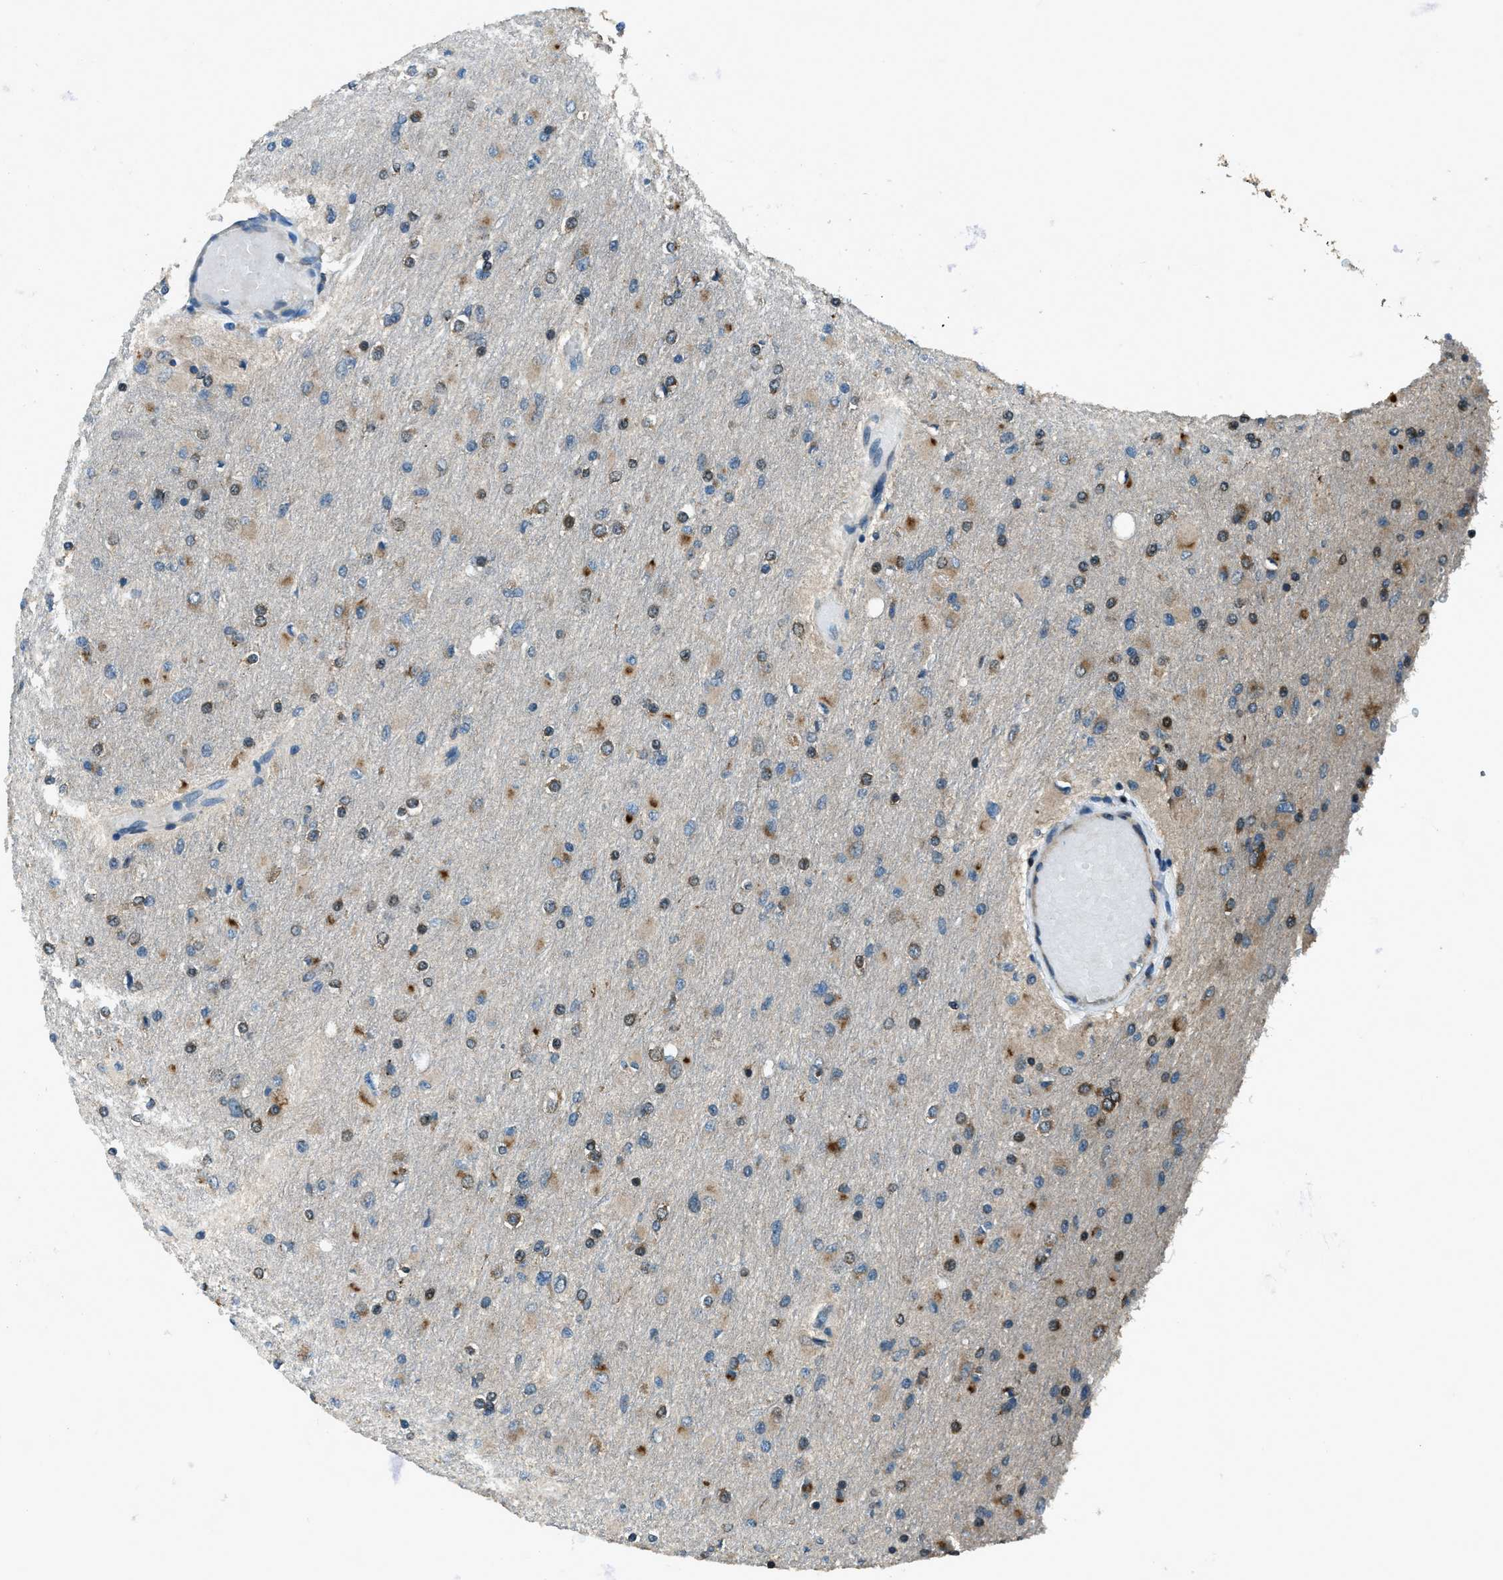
{"staining": {"intensity": "moderate", "quantity": "25%-75%", "location": "cytoplasmic/membranous"}, "tissue": "glioma", "cell_type": "Tumor cells", "image_type": "cancer", "snomed": [{"axis": "morphology", "description": "Glioma, malignant, High grade"}, {"axis": "topography", "description": "Cerebral cortex"}], "caption": "A histopathology image of glioma stained for a protein exhibits moderate cytoplasmic/membranous brown staining in tumor cells.", "gene": "TRIM4", "patient": {"sex": "female", "age": 36}}